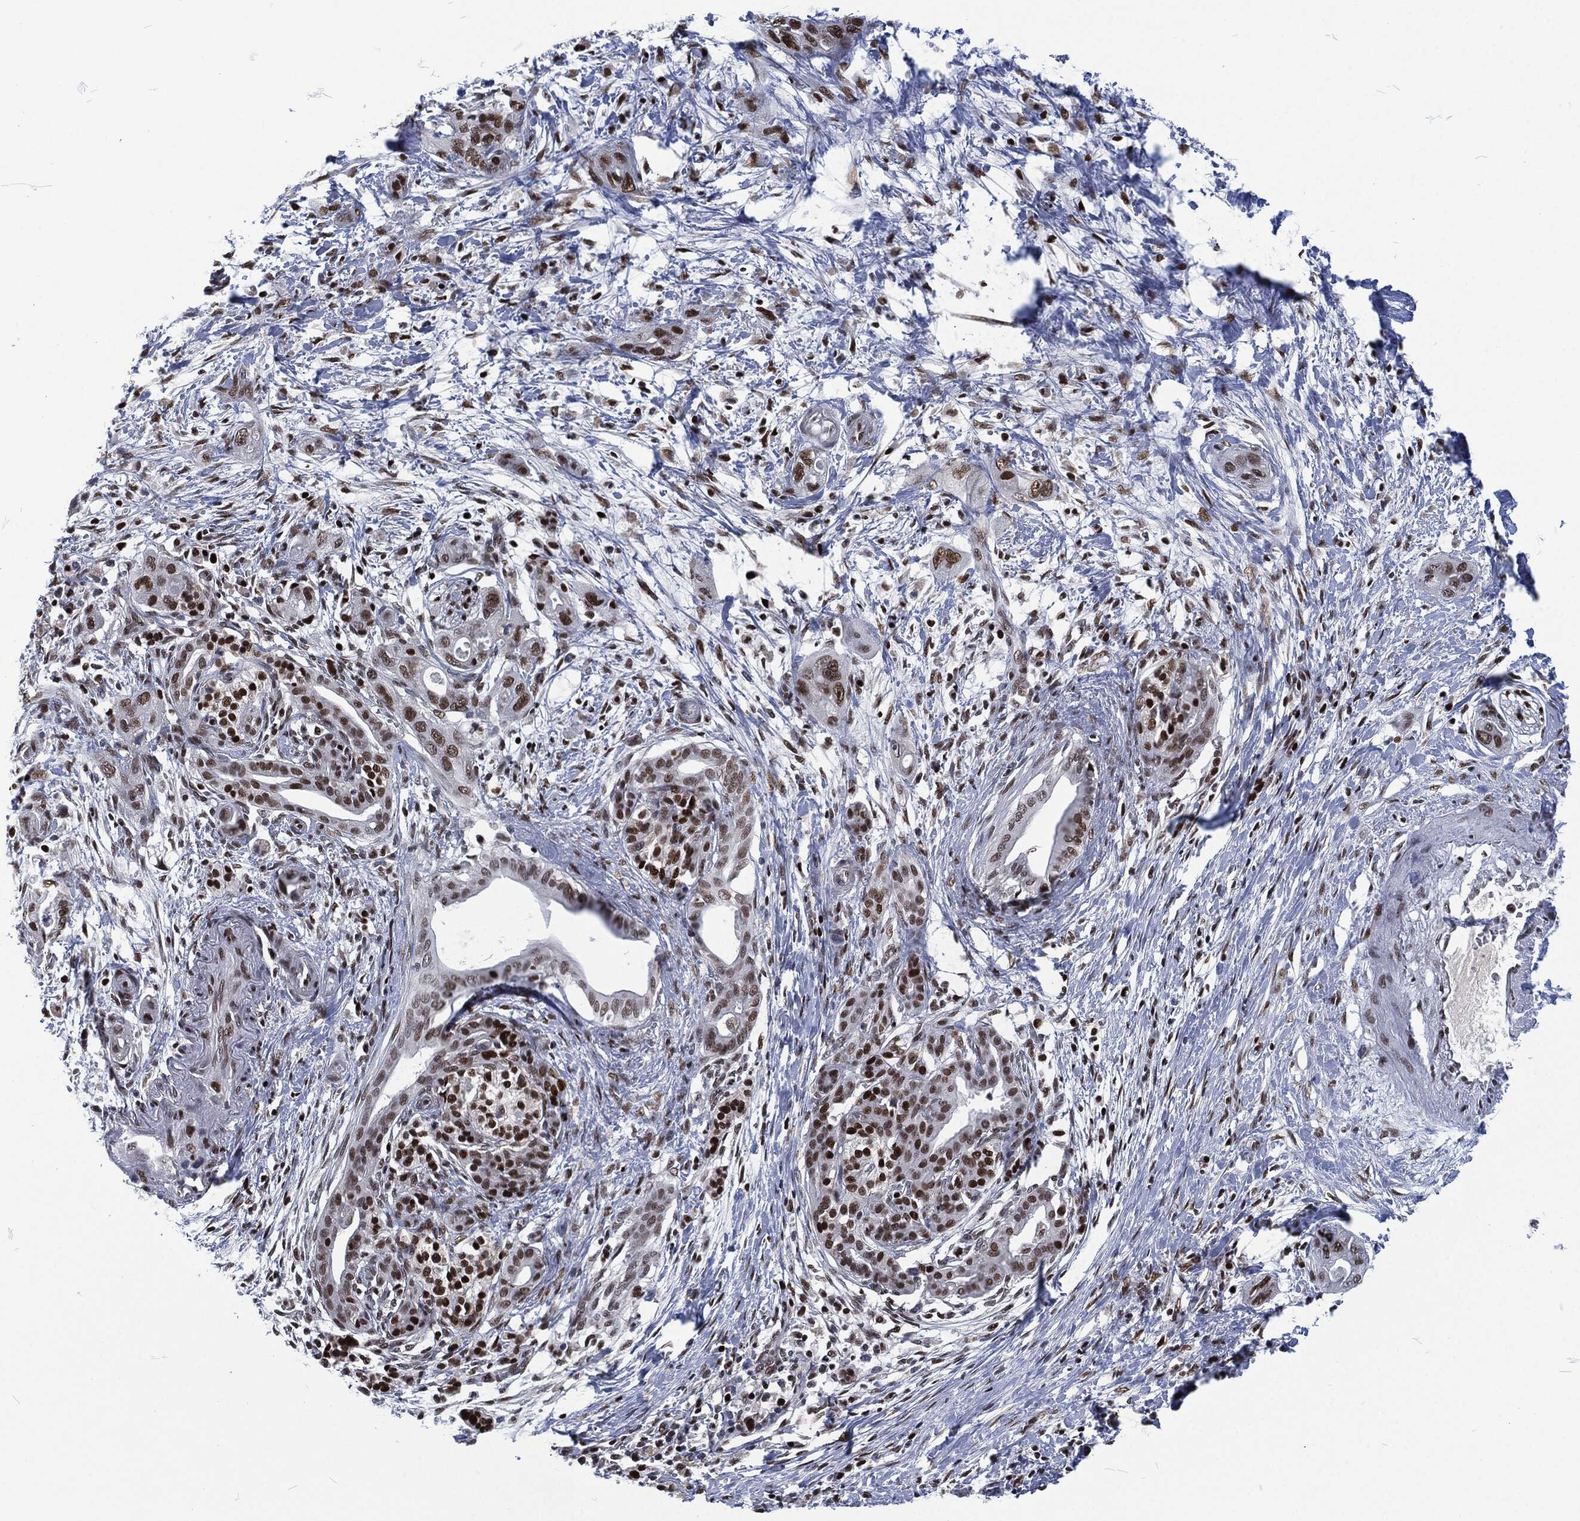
{"staining": {"intensity": "strong", "quantity": "25%-75%", "location": "nuclear"}, "tissue": "pancreatic cancer", "cell_type": "Tumor cells", "image_type": "cancer", "snomed": [{"axis": "morphology", "description": "Adenocarcinoma, NOS"}, {"axis": "topography", "description": "Pancreas"}], "caption": "Tumor cells demonstrate high levels of strong nuclear positivity in about 25%-75% of cells in pancreatic adenocarcinoma.", "gene": "DCPS", "patient": {"sex": "male", "age": 44}}